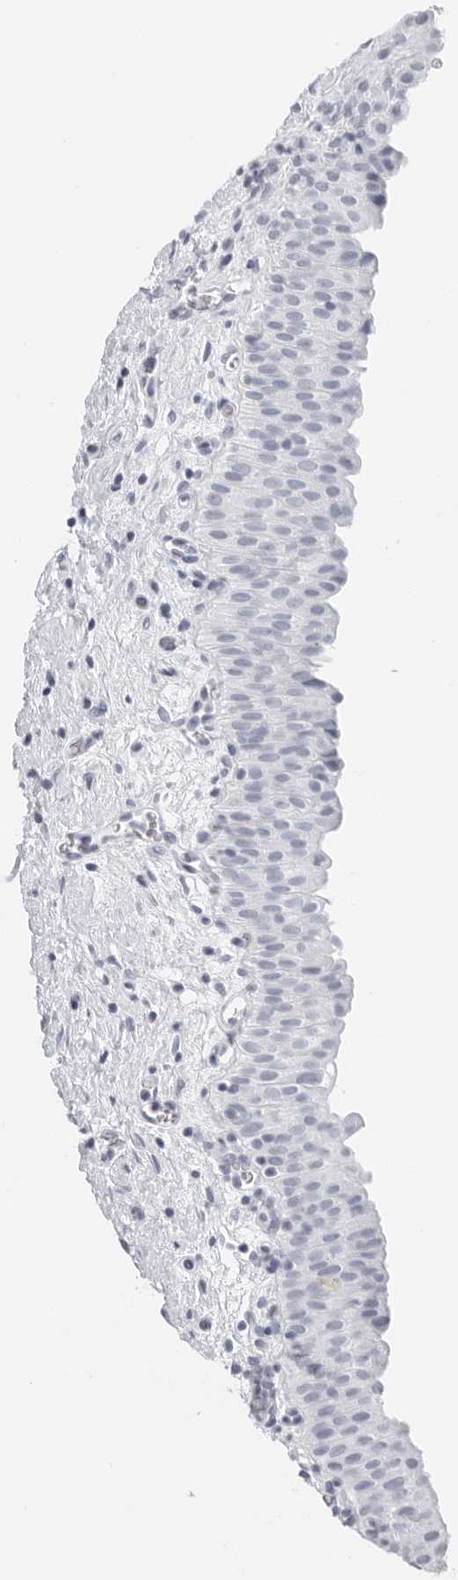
{"staining": {"intensity": "negative", "quantity": "none", "location": "none"}, "tissue": "urinary bladder", "cell_type": "Urothelial cells", "image_type": "normal", "snomed": [{"axis": "morphology", "description": "Normal tissue, NOS"}, {"axis": "topography", "description": "Urinary bladder"}], "caption": "This is an immunohistochemistry (IHC) micrograph of unremarkable human urinary bladder. There is no staining in urothelial cells.", "gene": "CST1", "patient": {"sex": "male", "age": 82}}